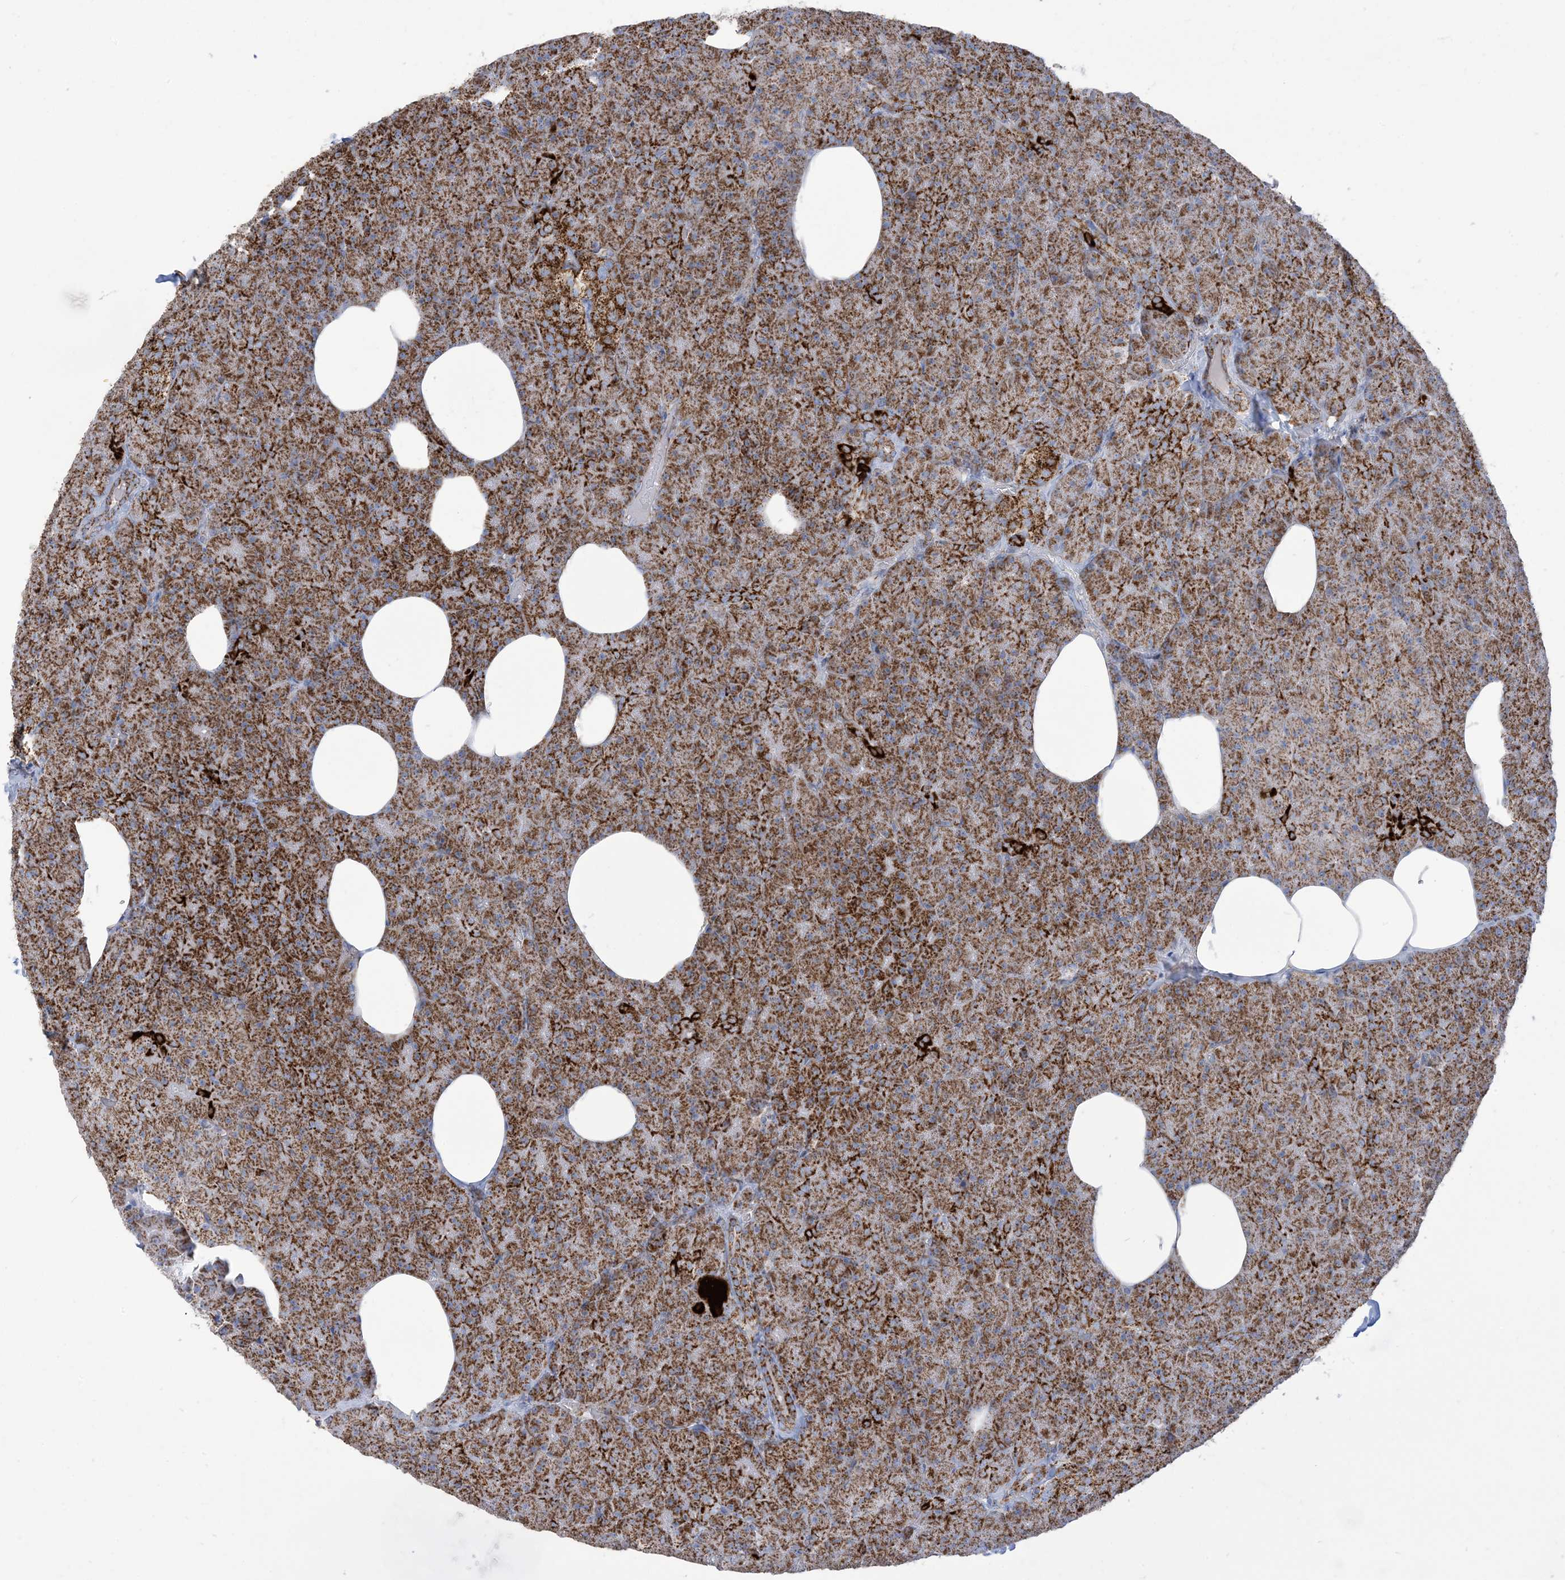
{"staining": {"intensity": "strong", "quantity": ">75%", "location": "cytoplasmic/membranous"}, "tissue": "pancreas", "cell_type": "Exocrine glandular cells", "image_type": "normal", "snomed": [{"axis": "morphology", "description": "Normal tissue, NOS"}, {"axis": "morphology", "description": "Carcinoid, malignant, NOS"}, {"axis": "topography", "description": "Pancreas"}], "caption": "This is a photomicrograph of IHC staining of normal pancreas, which shows strong staining in the cytoplasmic/membranous of exocrine glandular cells.", "gene": "SAMM50", "patient": {"sex": "female", "age": 35}}